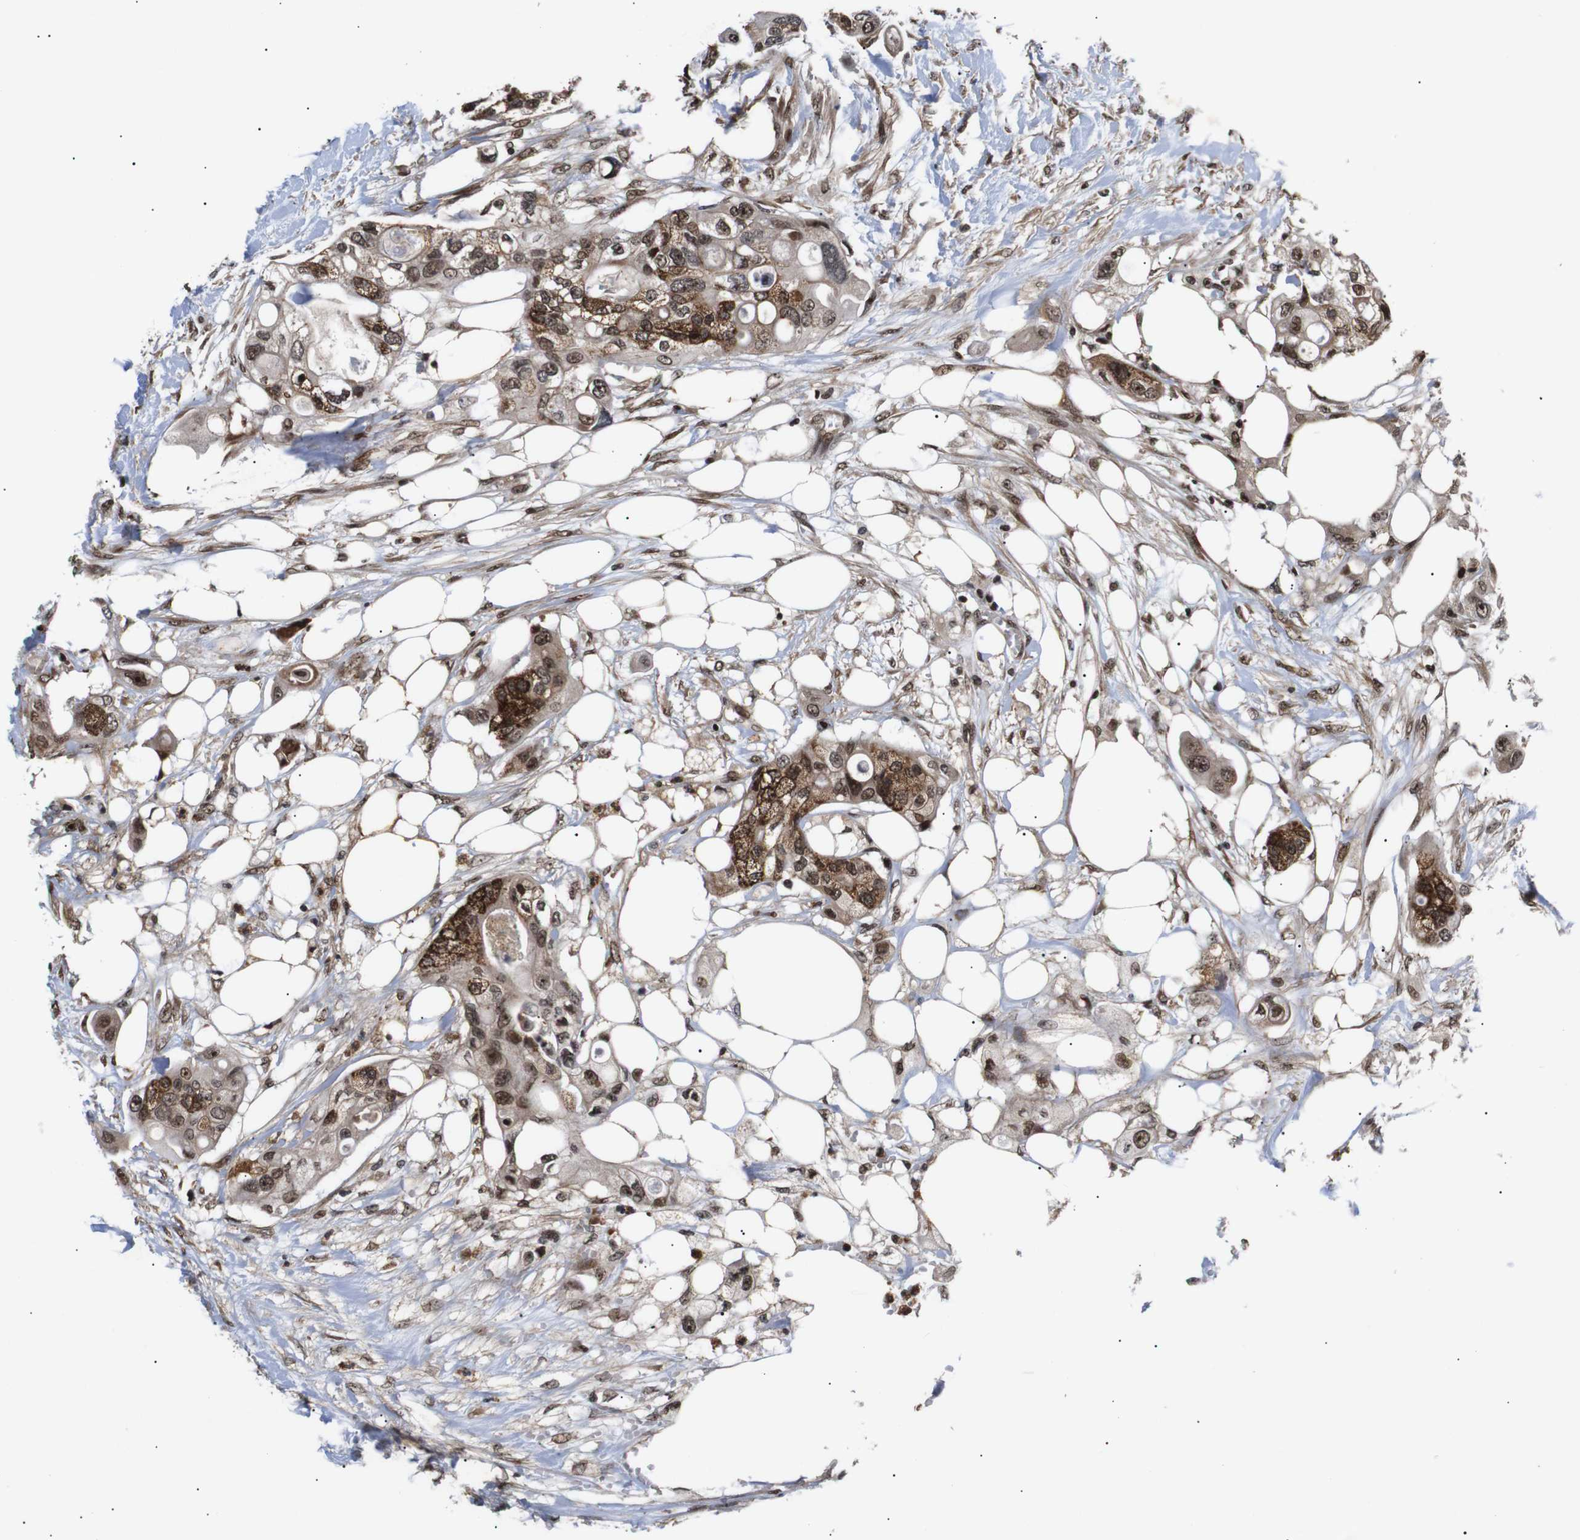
{"staining": {"intensity": "moderate", "quantity": ">75%", "location": "cytoplasmic/membranous,nuclear"}, "tissue": "colorectal cancer", "cell_type": "Tumor cells", "image_type": "cancer", "snomed": [{"axis": "morphology", "description": "Adenocarcinoma, NOS"}, {"axis": "topography", "description": "Colon"}], "caption": "Adenocarcinoma (colorectal) tissue shows moderate cytoplasmic/membranous and nuclear staining in approximately >75% of tumor cells (DAB IHC with brightfield microscopy, high magnification).", "gene": "KIF23", "patient": {"sex": "female", "age": 57}}